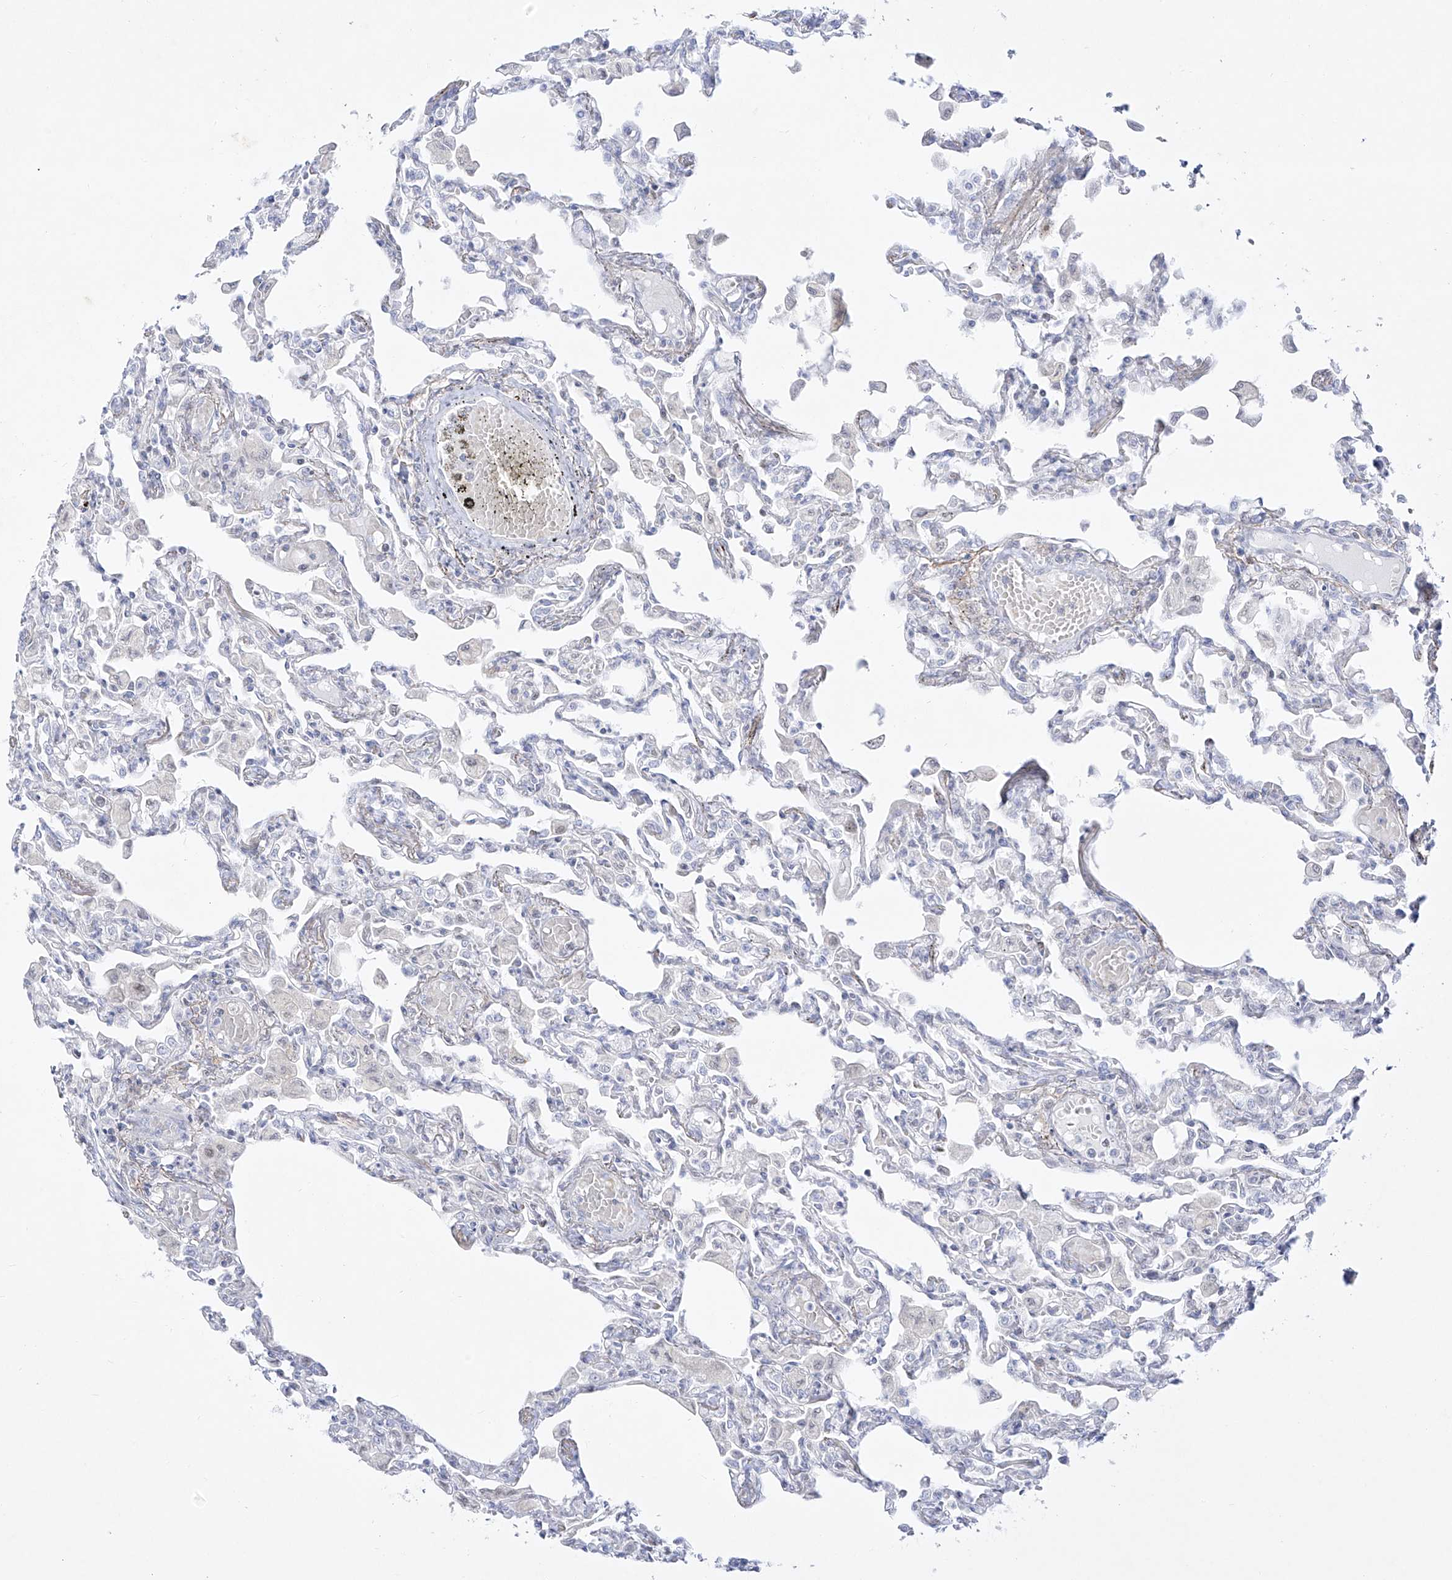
{"staining": {"intensity": "negative", "quantity": "none", "location": "none"}, "tissue": "lung", "cell_type": "Alveolar cells", "image_type": "normal", "snomed": [{"axis": "morphology", "description": "Normal tissue, NOS"}, {"axis": "topography", "description": "Bronchus"}, {"axis": "topography", "description": "Lung"}], "caption": "The image shows no significant expression in alveolar cells of lung. (DAB immunohistochemistry, high magnification).", "gene": "DMKN", "patient": {"sex": "female", "age": 49}}